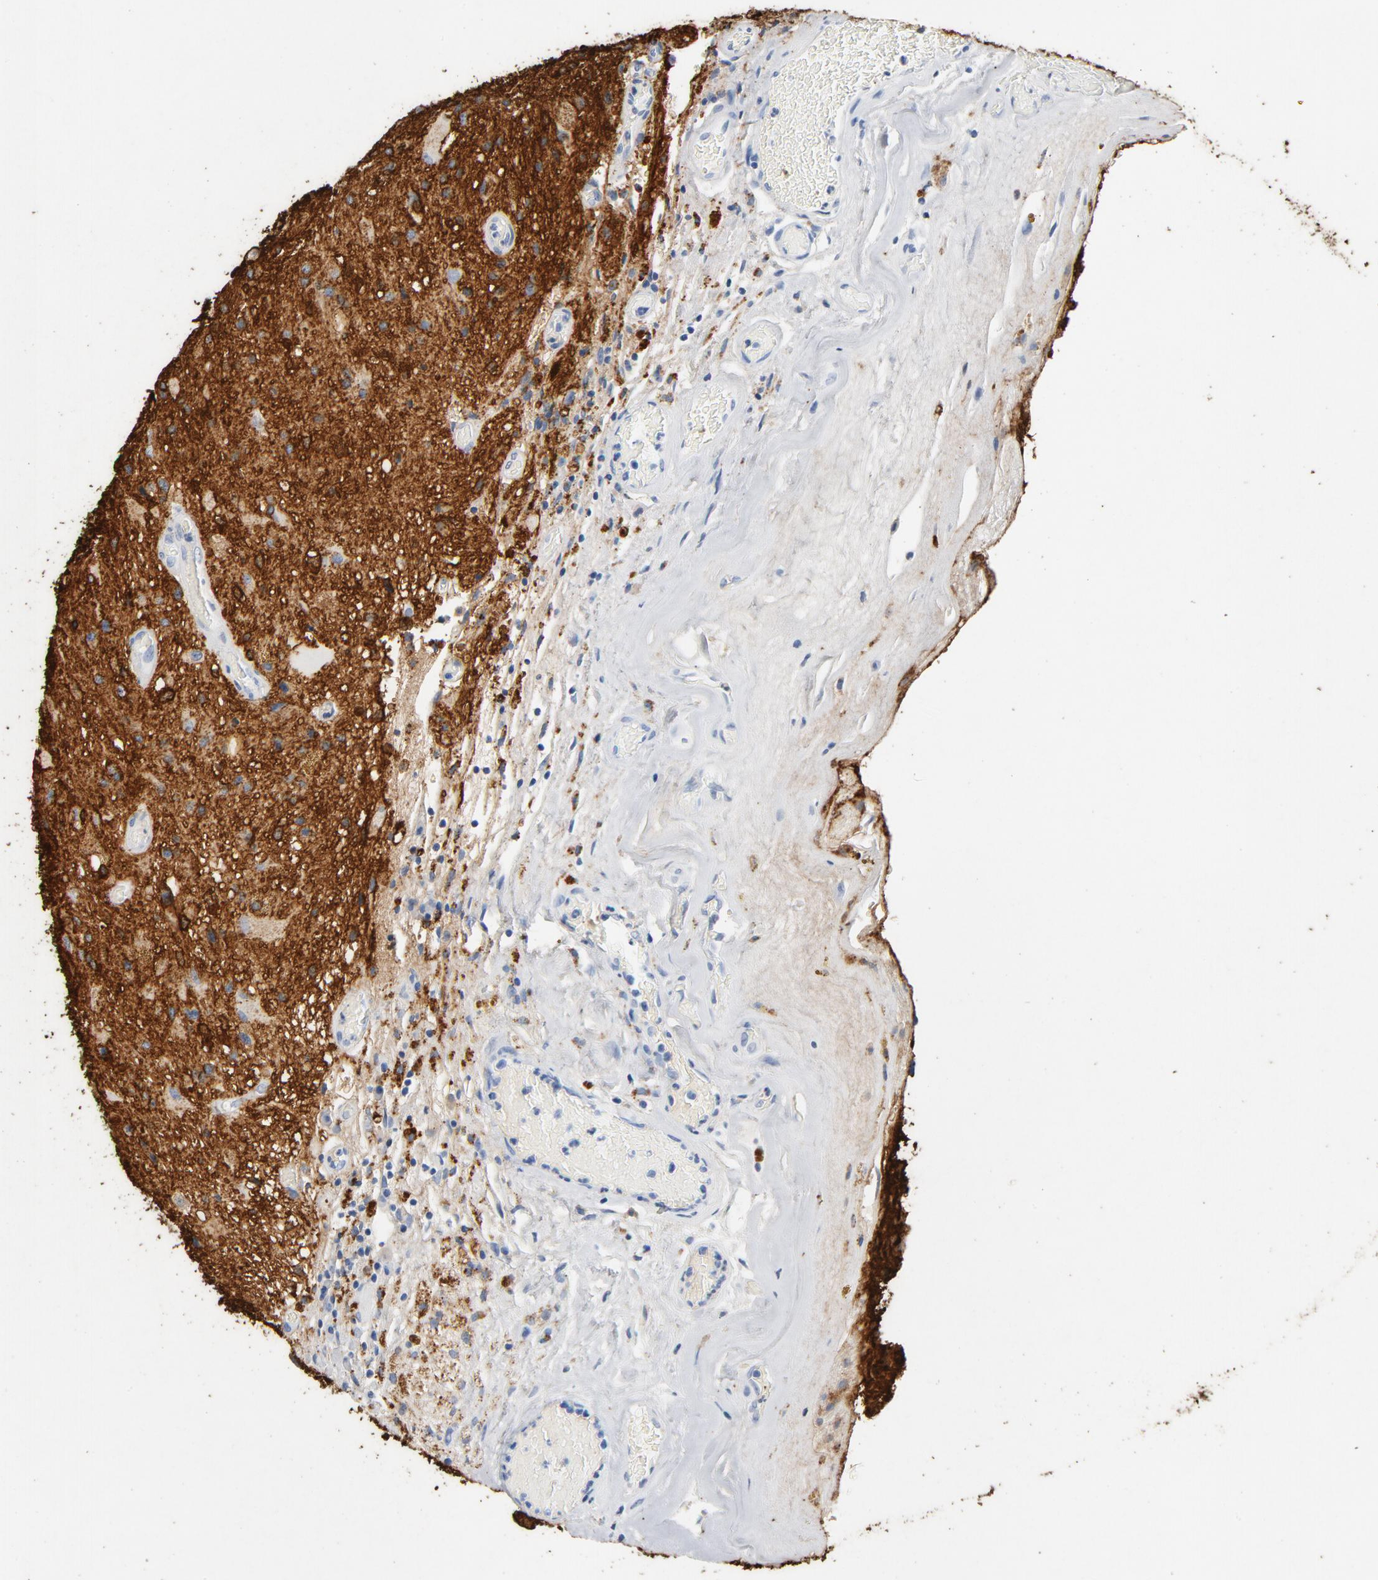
{"staining": {"intensity": "strong", "quantity": ">75%", "location": "cytoplasmic/membranous"}, "tissue": "glioma", "cell_type": "Tumor cells", "image_type": "cancer", "snomed": [{"axis": "morphology", "description": "Glioma, malignant, Low grade"}, {"axis": "topography", "description": "Brain"}], "caption": "There is high levels of strong cytoplasmic/membranous staining in tumor cells of malignant glioma (low-grade), as demonstrated by immunohistochemical staining (brown color).", "gene": "PTPRB", "patient": {"sex": "male", "age": 58}}